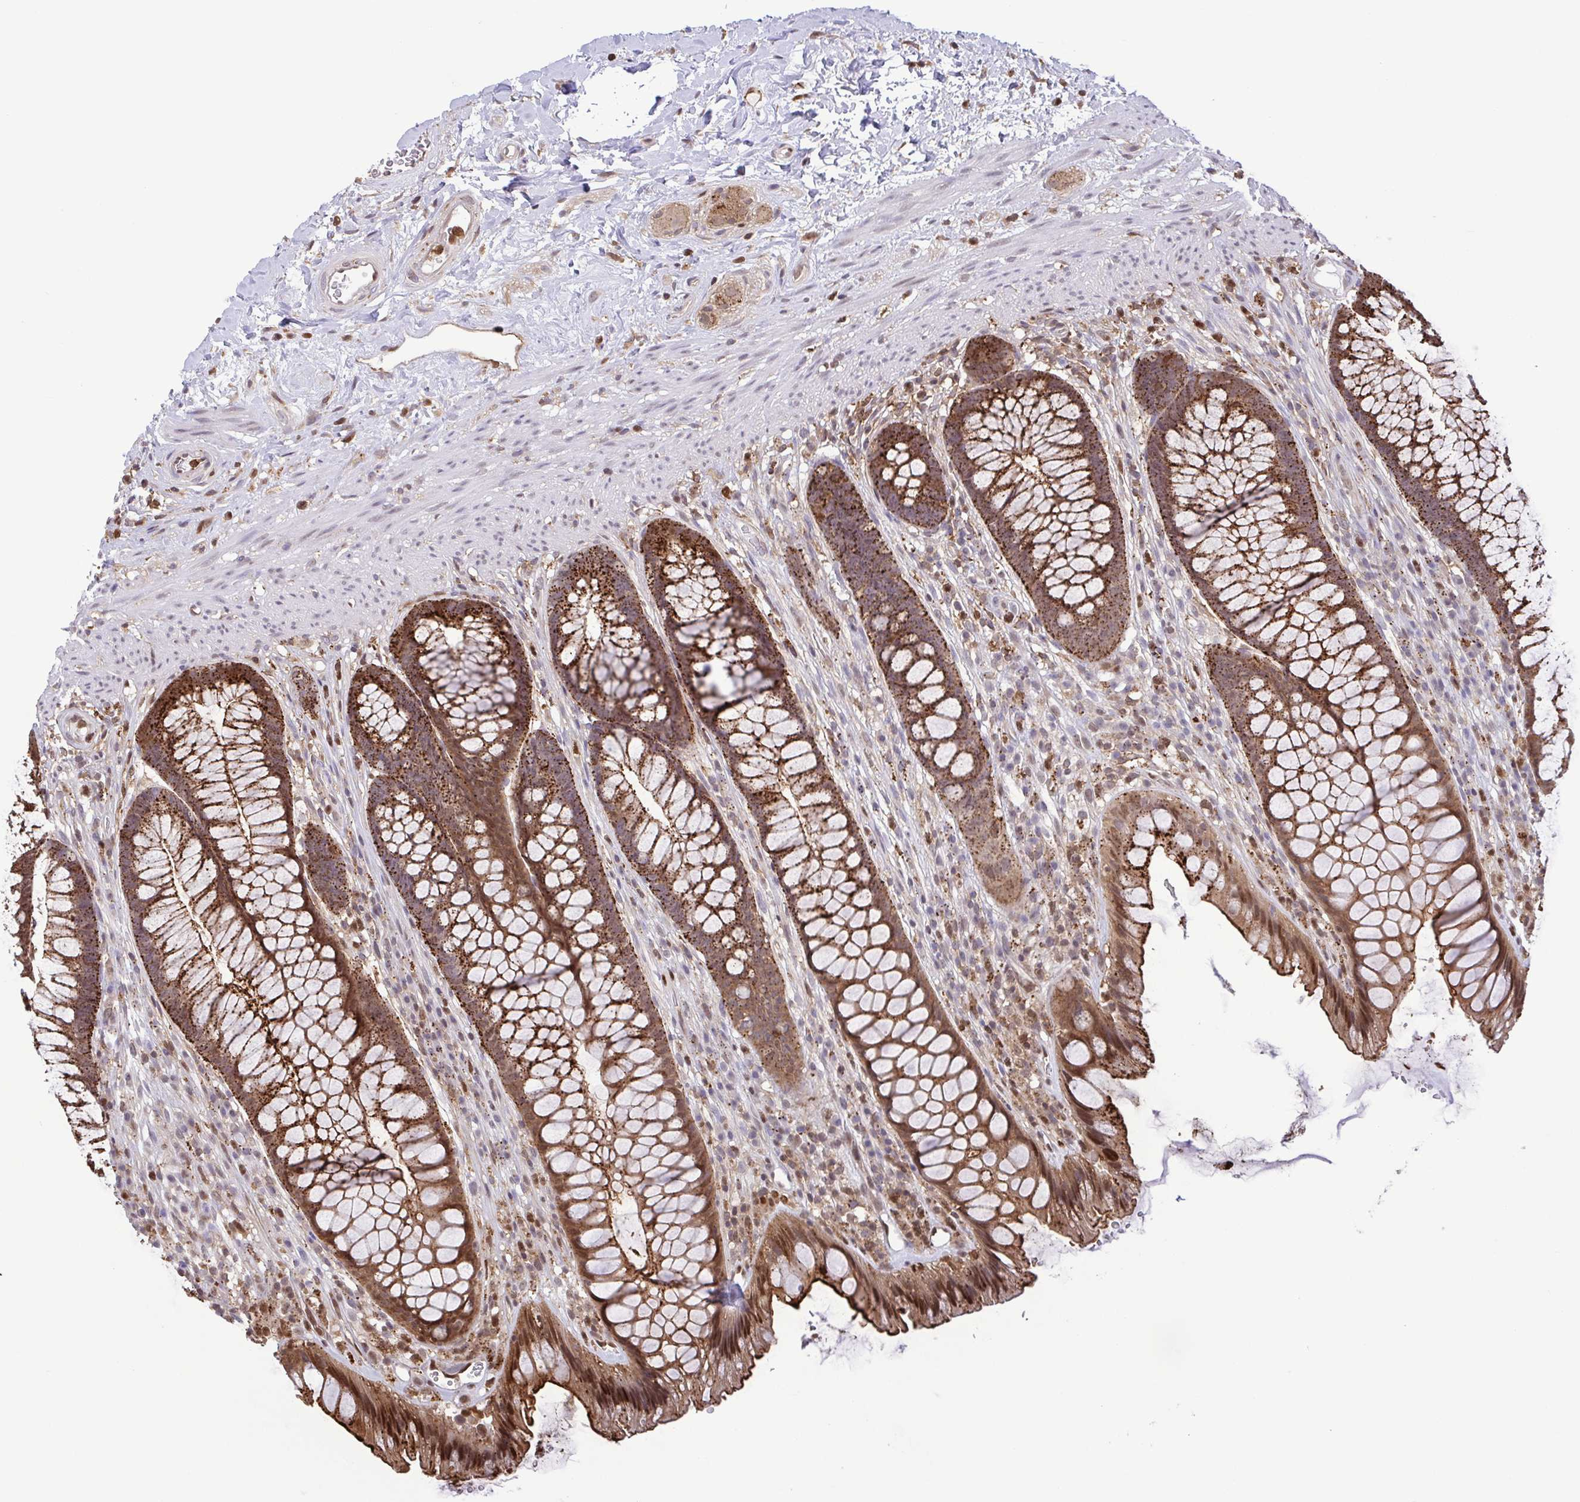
{"staining": {"intensity": "strong", "quantity": ">75%", "location": "cytoplasmic/membranous,nuclear"}, "tissue": "rectum", "cell_type": "Glandular cells", "image_type": "normal", "snomed": [{"axis": "morphology", "description": "Normal tissue, NOS"}, {"axis": "topography", "description": "Rectum"}], "caption": "Strong cytoplasmic/membranous,nuclear positivity is present in approximately >75% of glandular cells in normal rectum. (Brightfield microscopy of DAB IHC at high magnification).", "gene": "CHMP1B", "patient": {"sex": "male", "age": 53}}